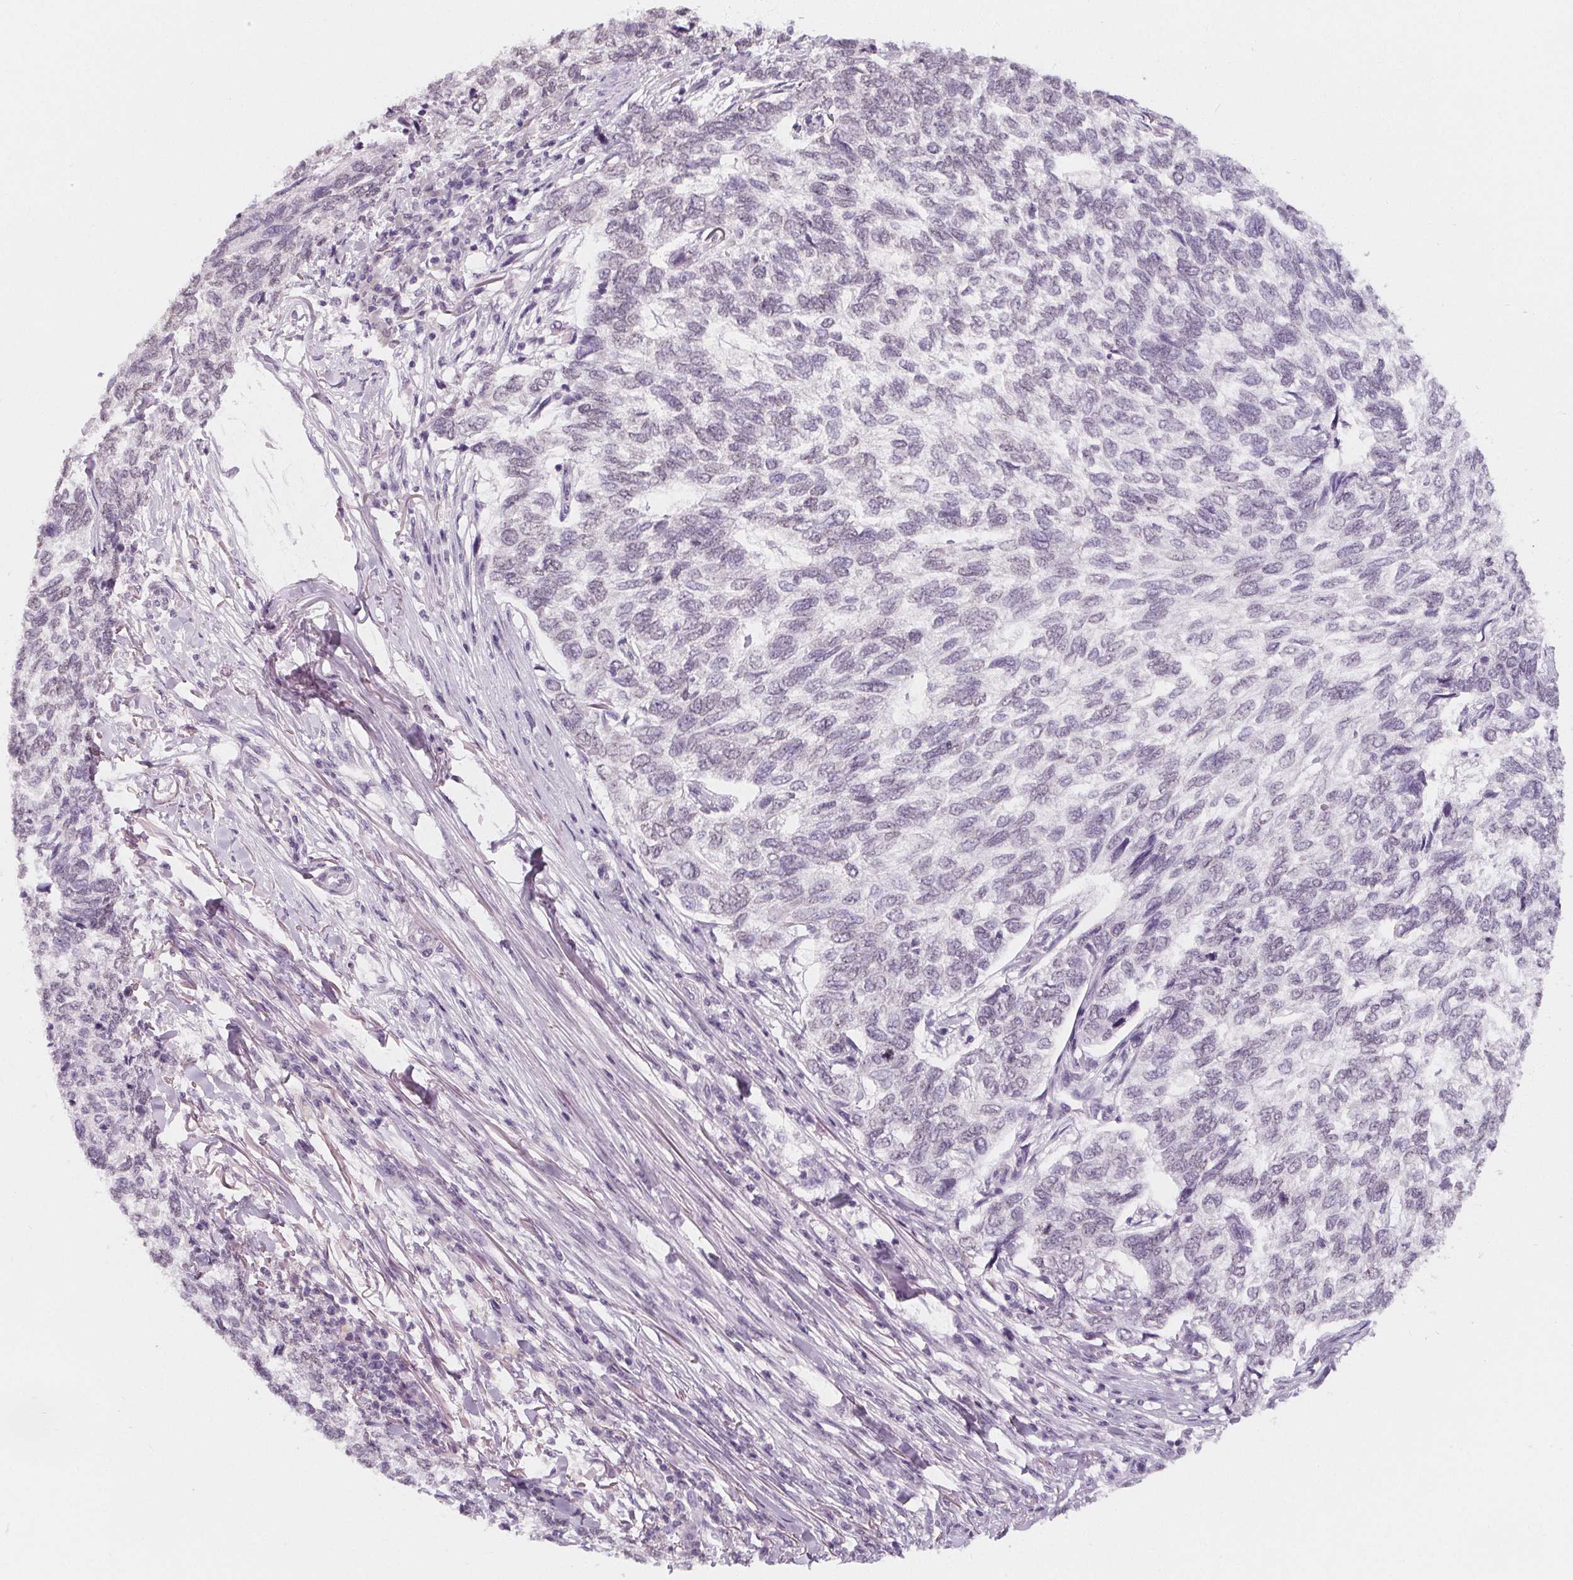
{"staining": {"intensity": "negative", "quantity": "none", "location": "none"}, "tissue": "skin cancer", "cell_type": "Tumor cells", "image_type": "cancer", "snomed": [{"axis": "morphology", "description": "Basal cell carcinoma"}, {"axis": "topography", "description": "Skin"}], "caption": "Immunohistochemical staining of human skin cancer (basal cell carcinoma) exhibits no significant staining in tumor cells.", "gene": "DBX2", "patient": {"sex": "female", "age": 65}}